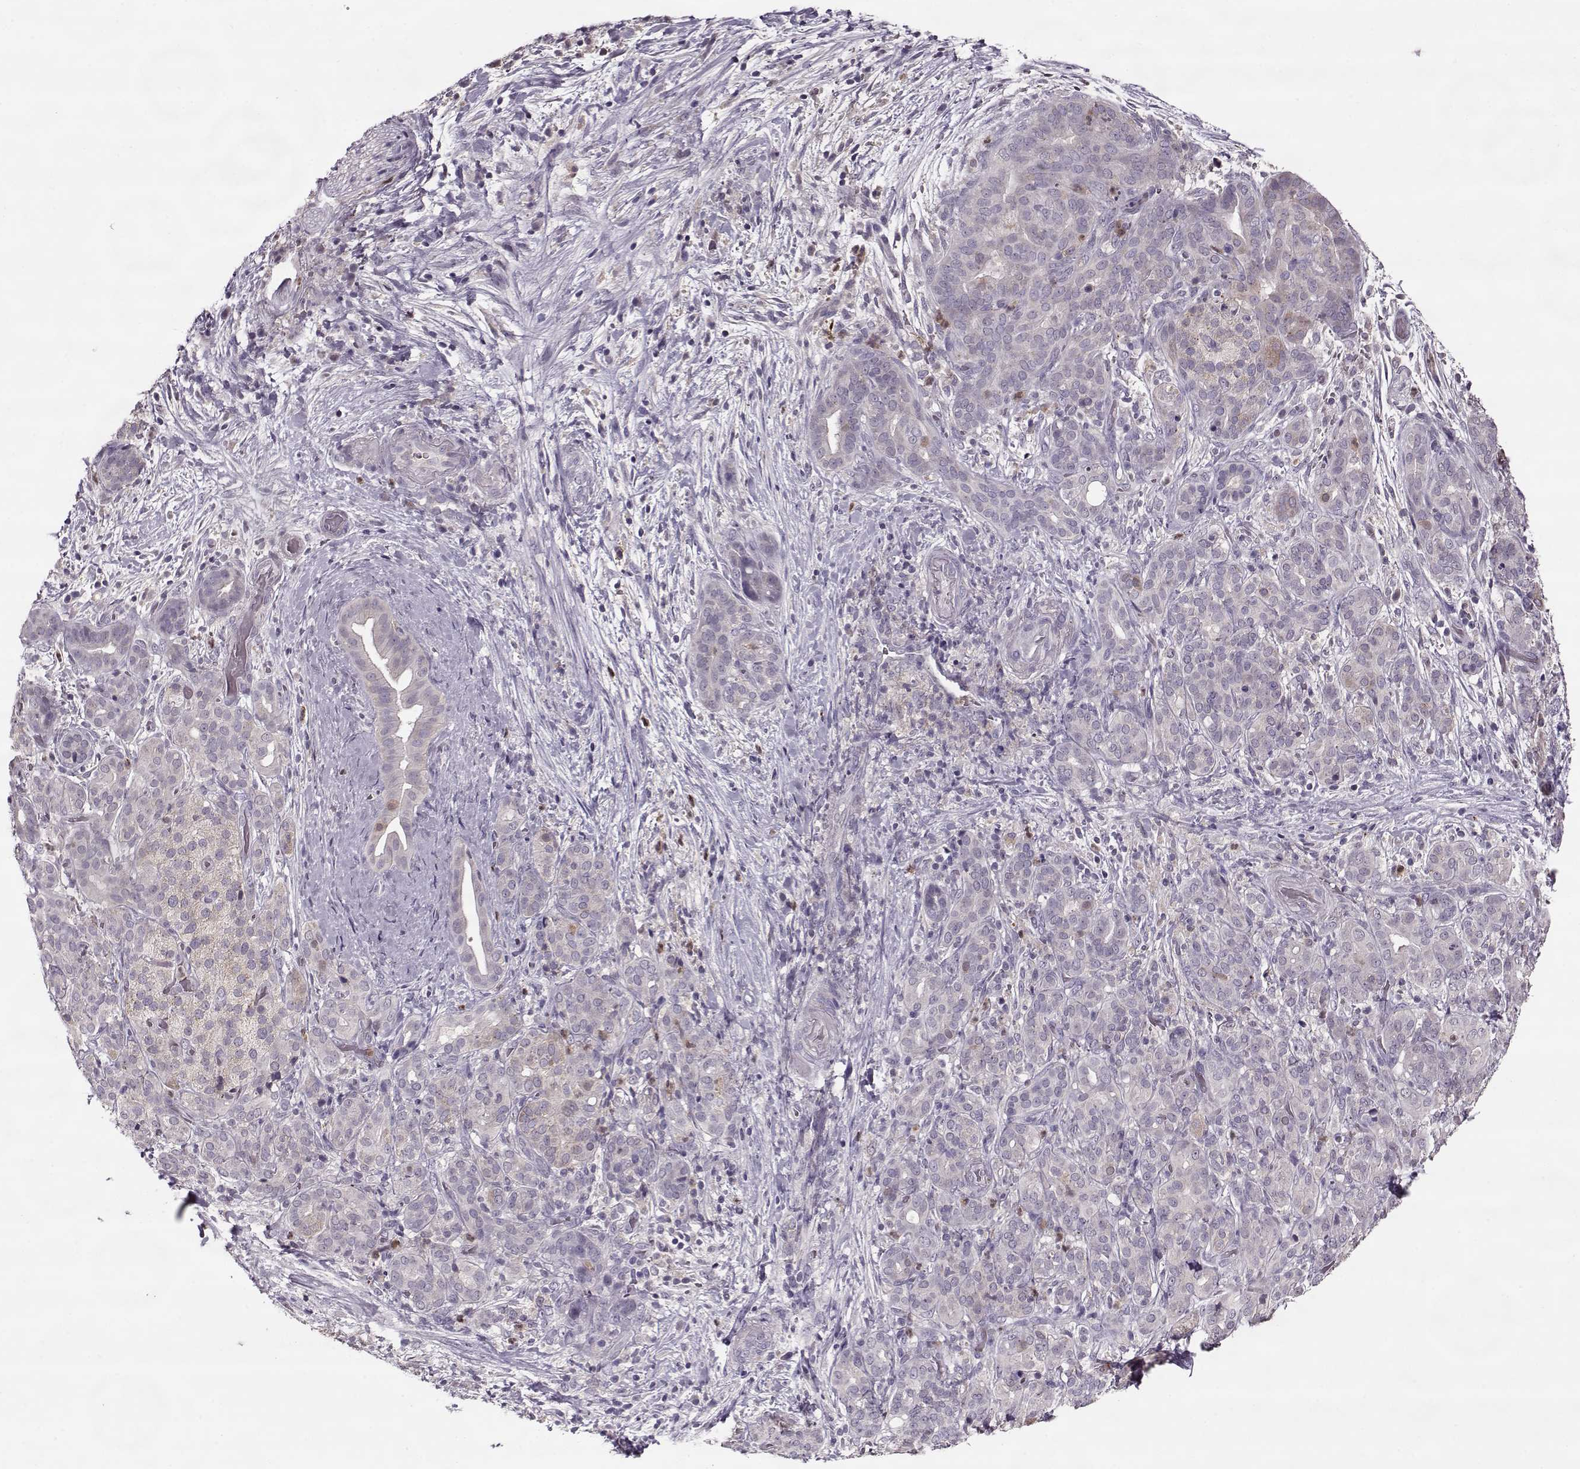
{"staining": {"intensity": "negative", "quantity": "none", "location": "none"}, "tissue": "pancreatic cancer", "cell_type": "Tumor cells", "image_type": "cancer", "snomed": [{"axis": "morphology", "description": "Adenocarcinoma, NOS"}, {"axis": "topography", "description": "Pancreas"}], "caption": "High magnification brightfield microscopy of adenocarcinoma (pancreatic) stained with DAB (3,3'-diaminobenzidine) (brown) and counterstained with hematoxylin (blue): tumor cells show no significant positivity.", "gene": "ACOT11", "patient": {"sex": "male", "age": 44}}